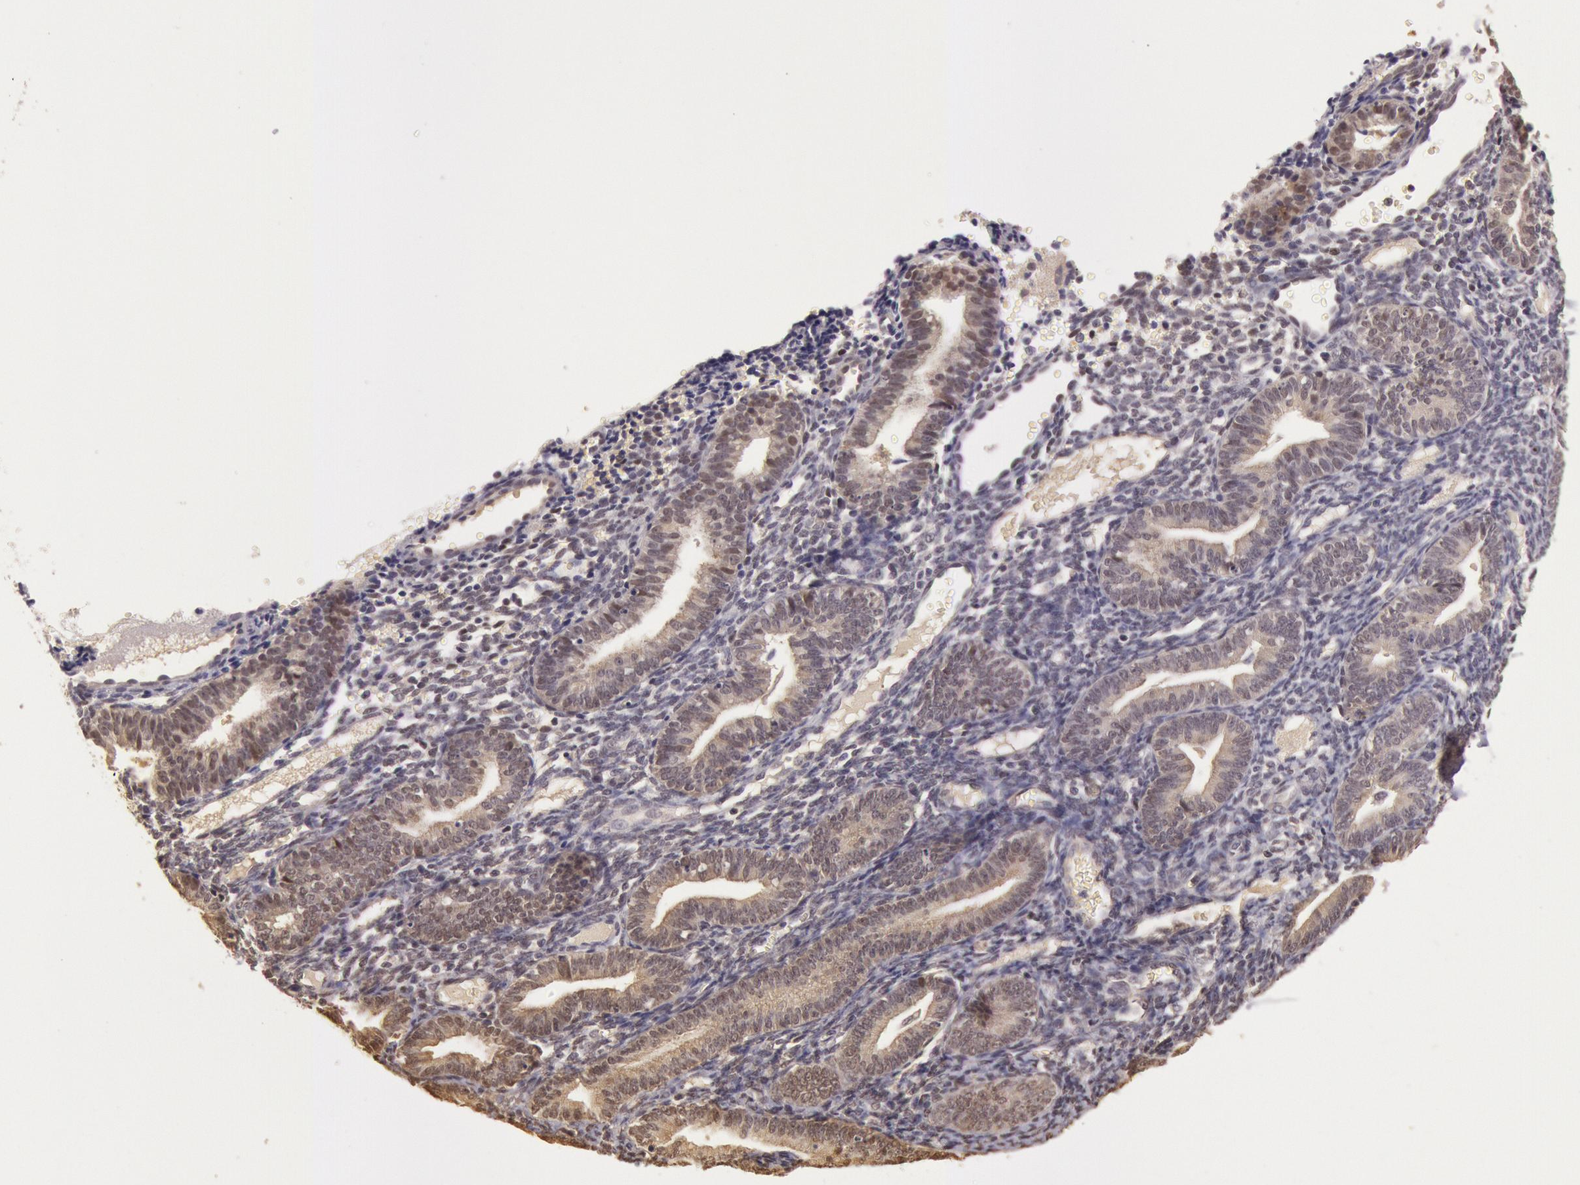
{"staining": {"intensity": "moderate", "quantity": "25%-75%", "location": "cytoplasmic/membranous,nuclear"}, "tissue": "endometrium", "cell_type": "Cells in endometrial stroma", "image_type": "normal", "snomed": [{"axis": "morphology", "description": "Normal tissue, NOS"}, {"axis": "morphology", "description": "Neoplasm, benign, NOS"}, {"axis": "topography", "description": "Uterus"}], "caption": "This micrograph demonstrates unremarkable endometrium stained with immunohistochemistry (IHC) to label a protein in brown. The cytoplasmic/membranous,nuclear of cells in endometrial stroma show moderate positivity for the protein. Nuclei are counter-stained blue.", "gene": "SOD1", "patient": {"sex": "female", "age": 55}}